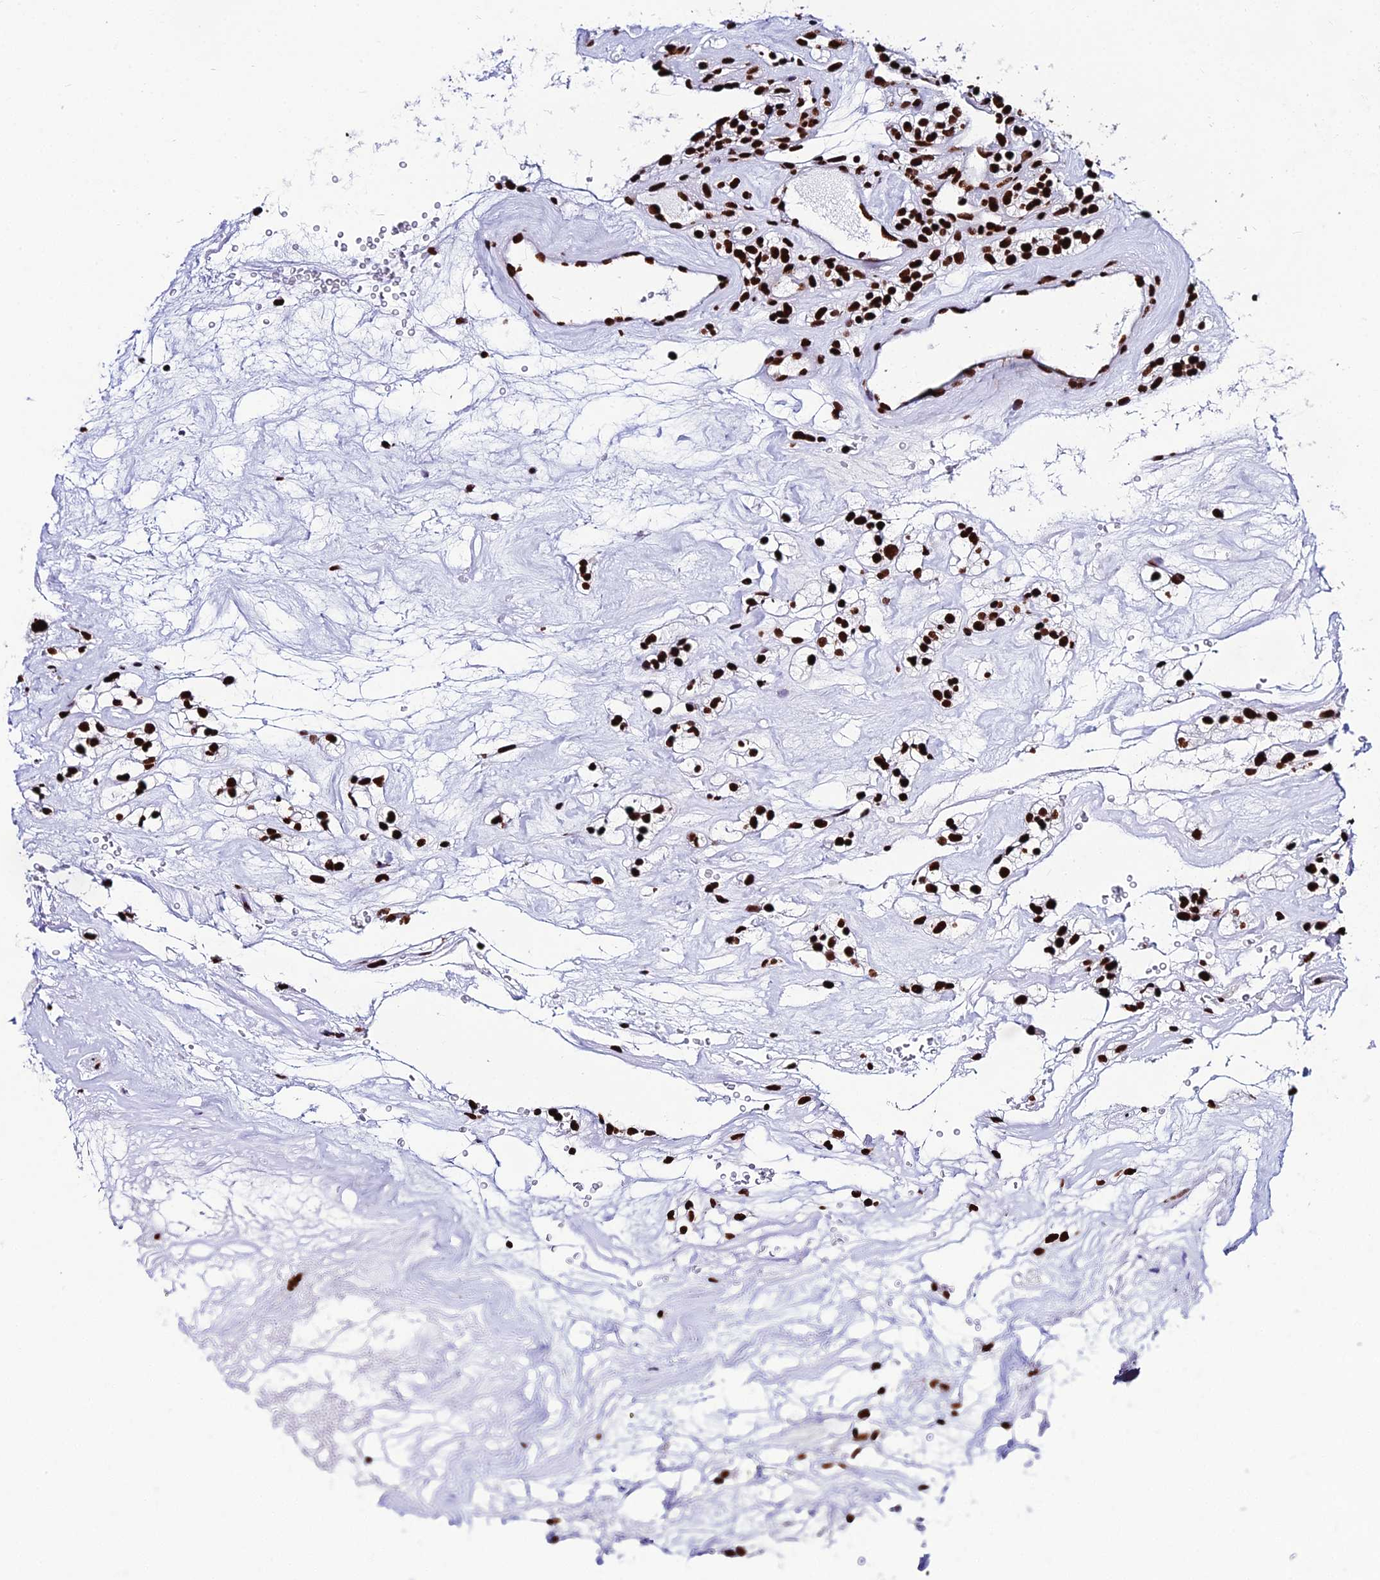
{"staining": {"intensity": "strong", "quantity": ">75%", "location": "nuclear"}, "tissue": "renal cancer", "cell_type": "Tumor cells", "image_type": "cancer", "snomed": [{"axis": "morphology", "description": "Adenocarcinoma, NOS"}, {"axis": "topography", "description": "Kidney"}], "caption": "A photomicrograph of renal cancer stained for a protein displays strong nuclear brown staining in tumor cells.", "gene": "HNRNPH1", "patient": {"sex": "female", "age": 57}}